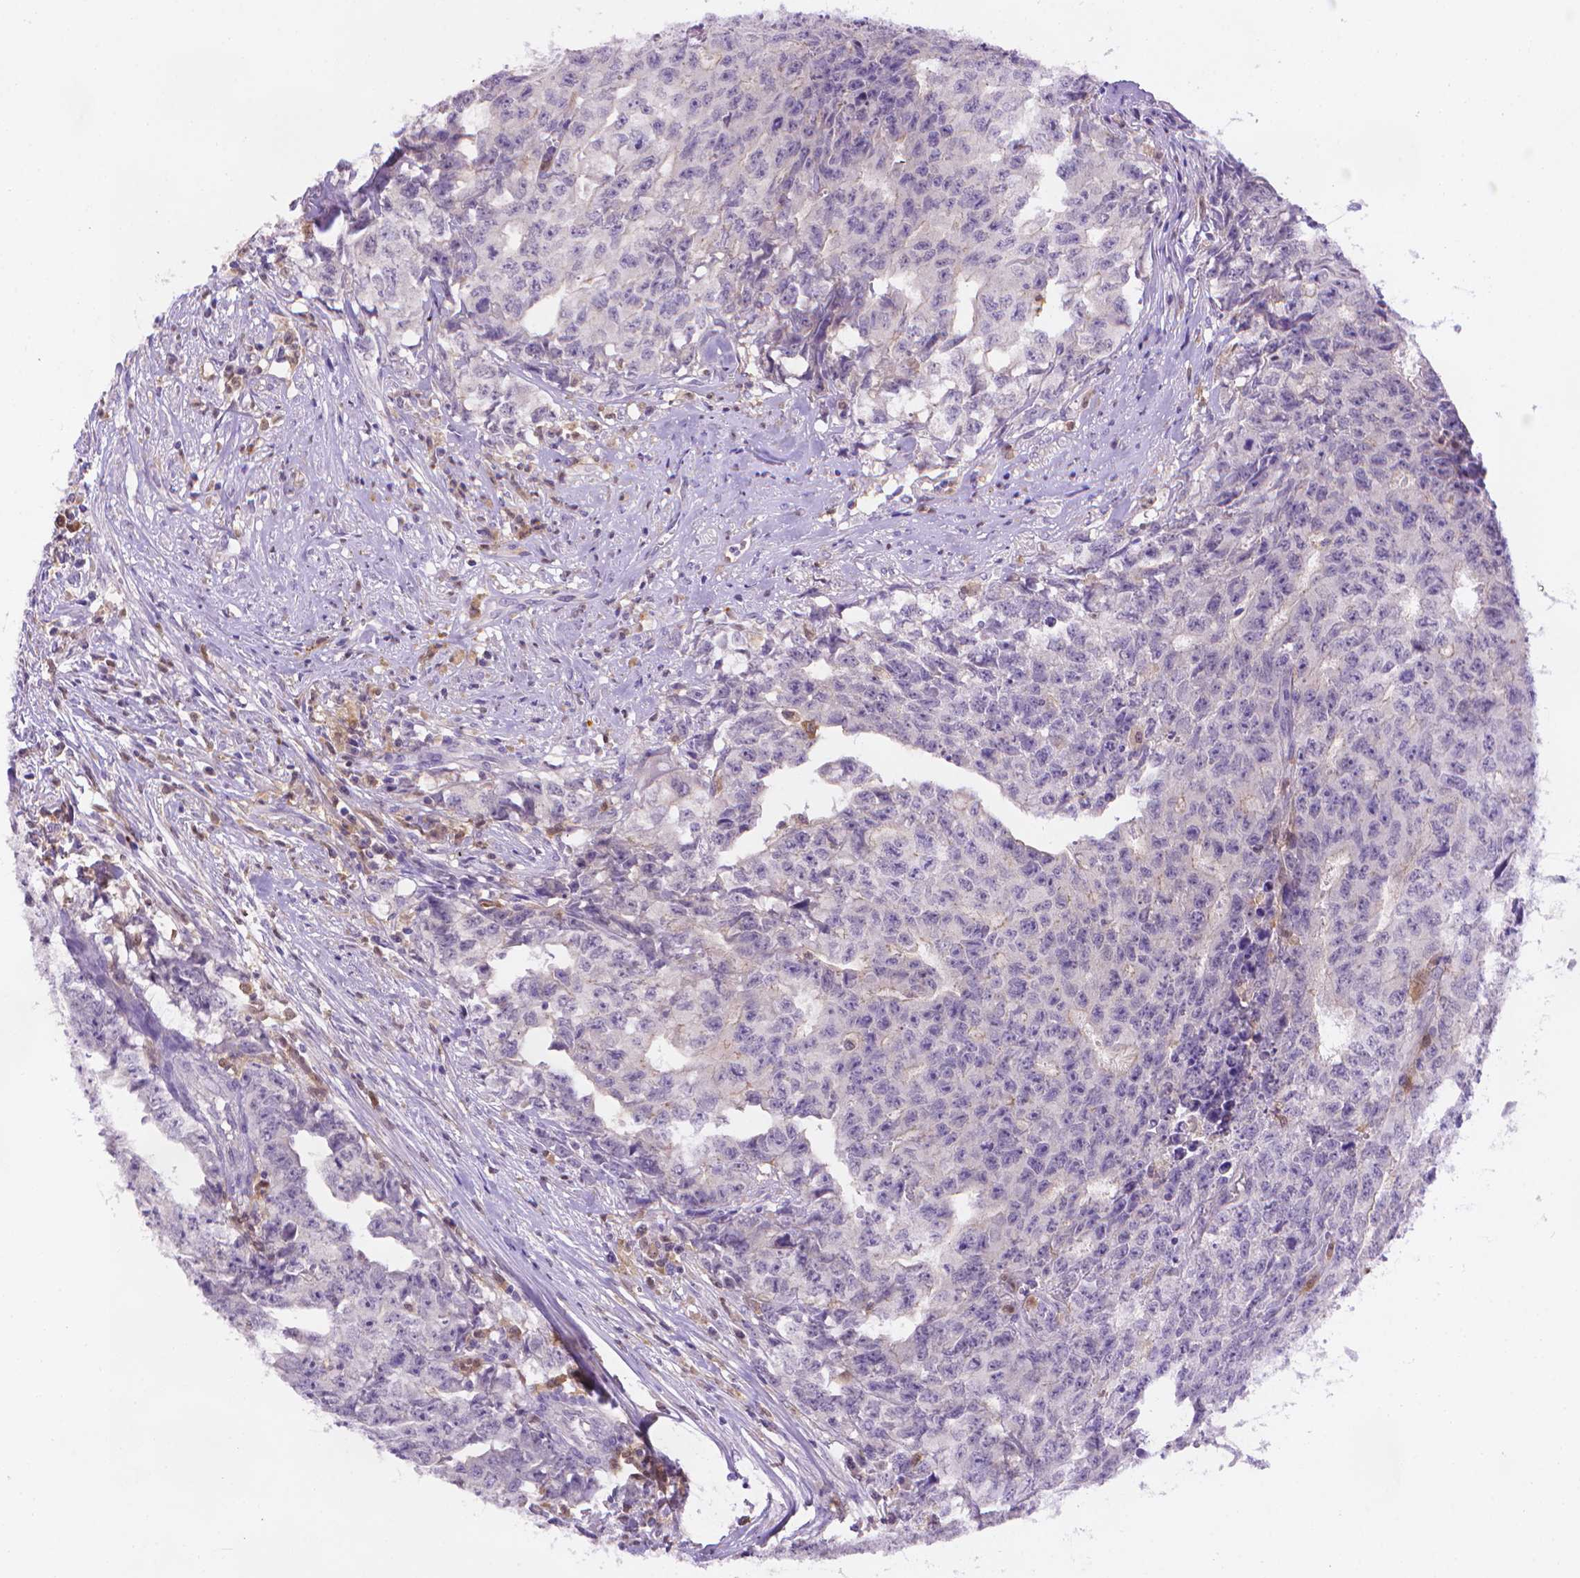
{"staining": {"intensity": "negative", "quantity": "none", "location": "none"}, "tissue": "testis cancer", "cell_type": "Tumor cells", "image_type": "cancer", "snomed": [{"axis": "morphology", "description": "Carcinoma, Embryonal, NOS"}, {"axis": "morphology", "description": "Teratoma, malignant, NOS"}, {"axis": "topography", "description": "Testis"}], "caption": "A micrograph of human testis cancer (embryonal carcinoma) is negative for staining in tumor cells. (DAB (3,3'-diaminobenzidine) immunohistochemistry with hematoxylin counter stain).", "gene": "FGD2", "patient": {"sex": "male", "age": 24}}